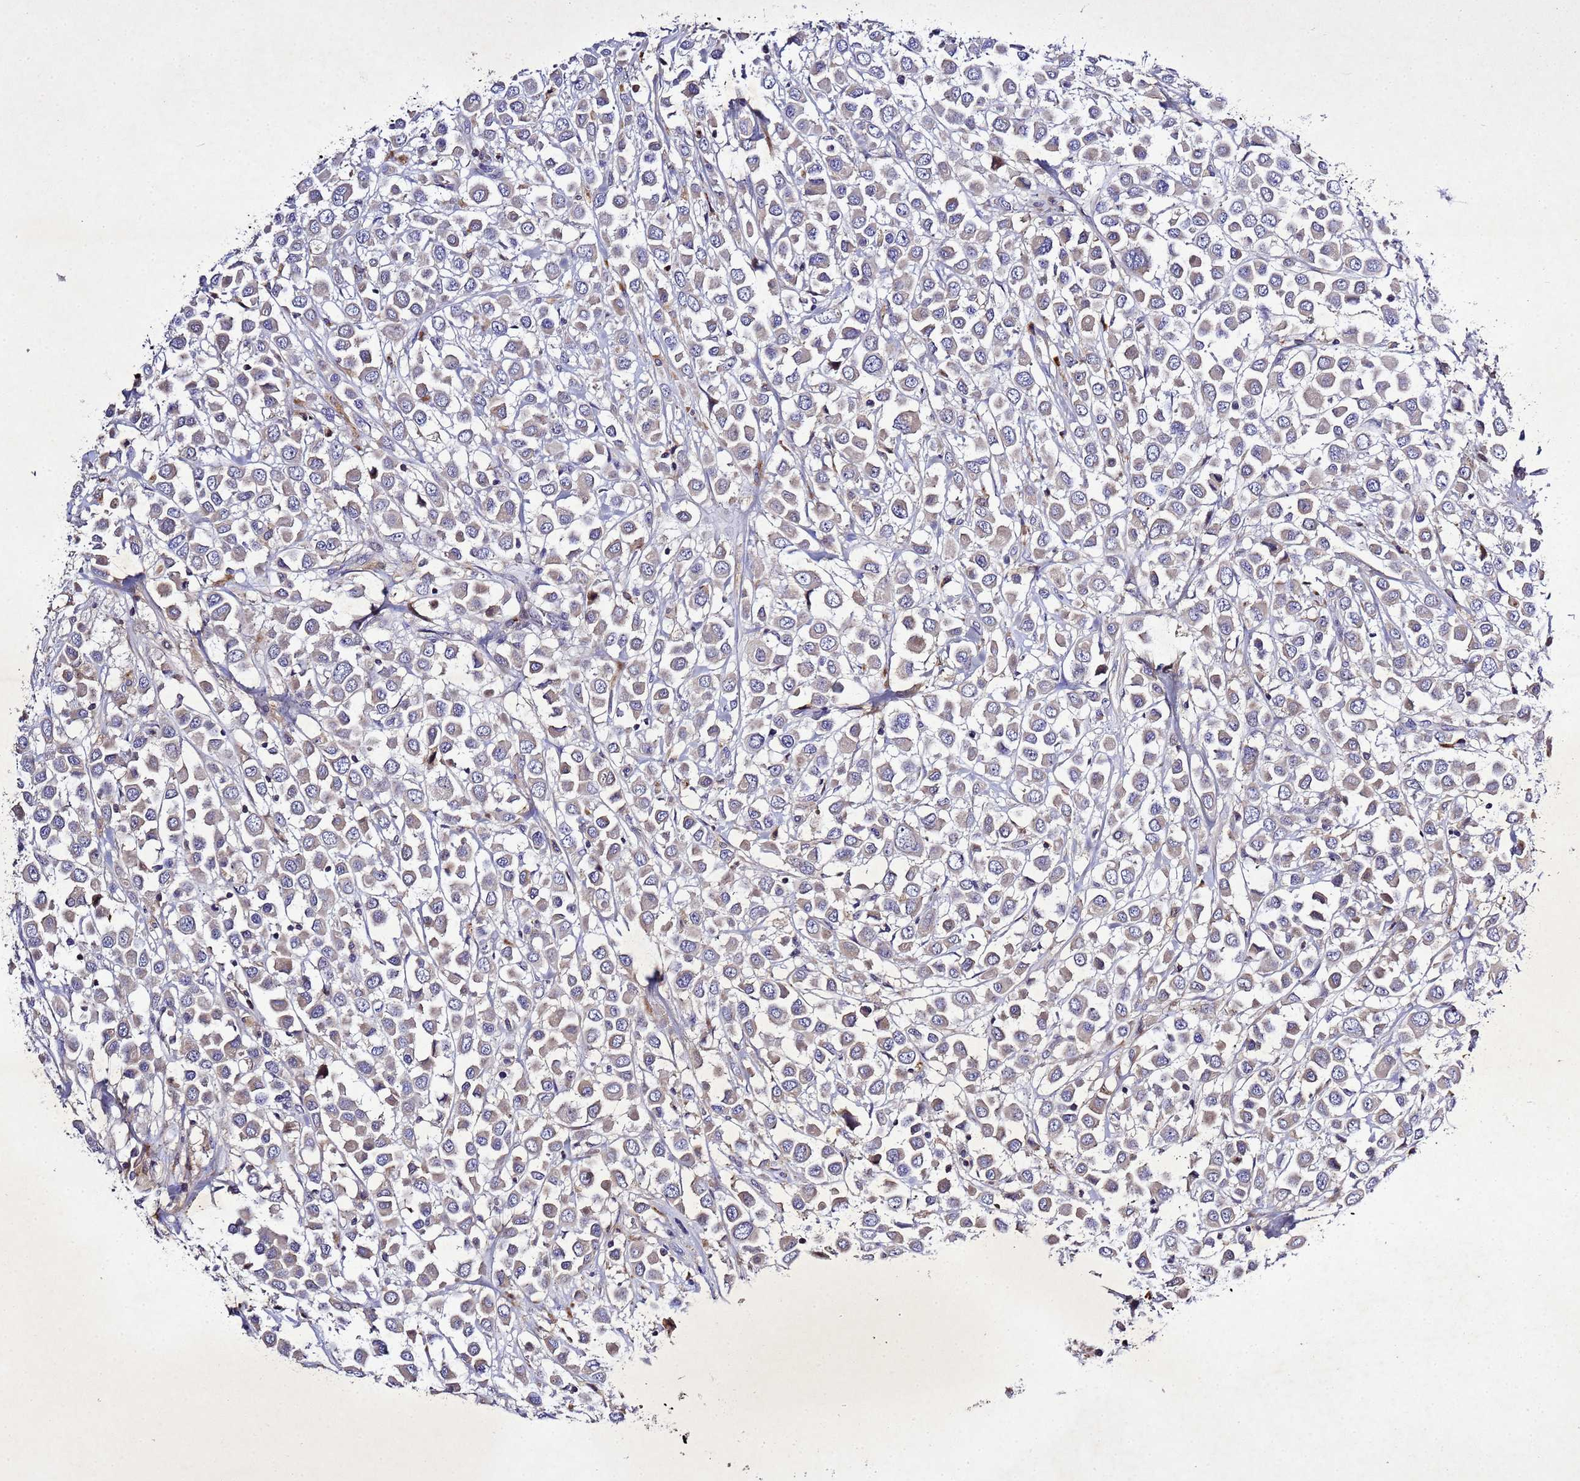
{"staining": {"intensity": "weak", "quantity": ">75%", "location": "cytoplasmic/membranous"}, "tissue": "breast cancer", "cell_type": "Tumor cells", "image_type": "cancer", "snomed": [{"axis": "morphology", "description": "Duct carcinoma"}, {"axis": "topography", "description": "Breast"}], "caption": "Breast cancer was stained to show a protein in brown. There is low levels of weak cytoplasmic/membranous positivity in about >75% of tumor cells. The staining is performed using DAB brown chromogen to label protein expression. The nuclei are counter-stained blue using hematoxylin.", "gene": "SV2B", "patient": {"sex": "female", "age": 61}}